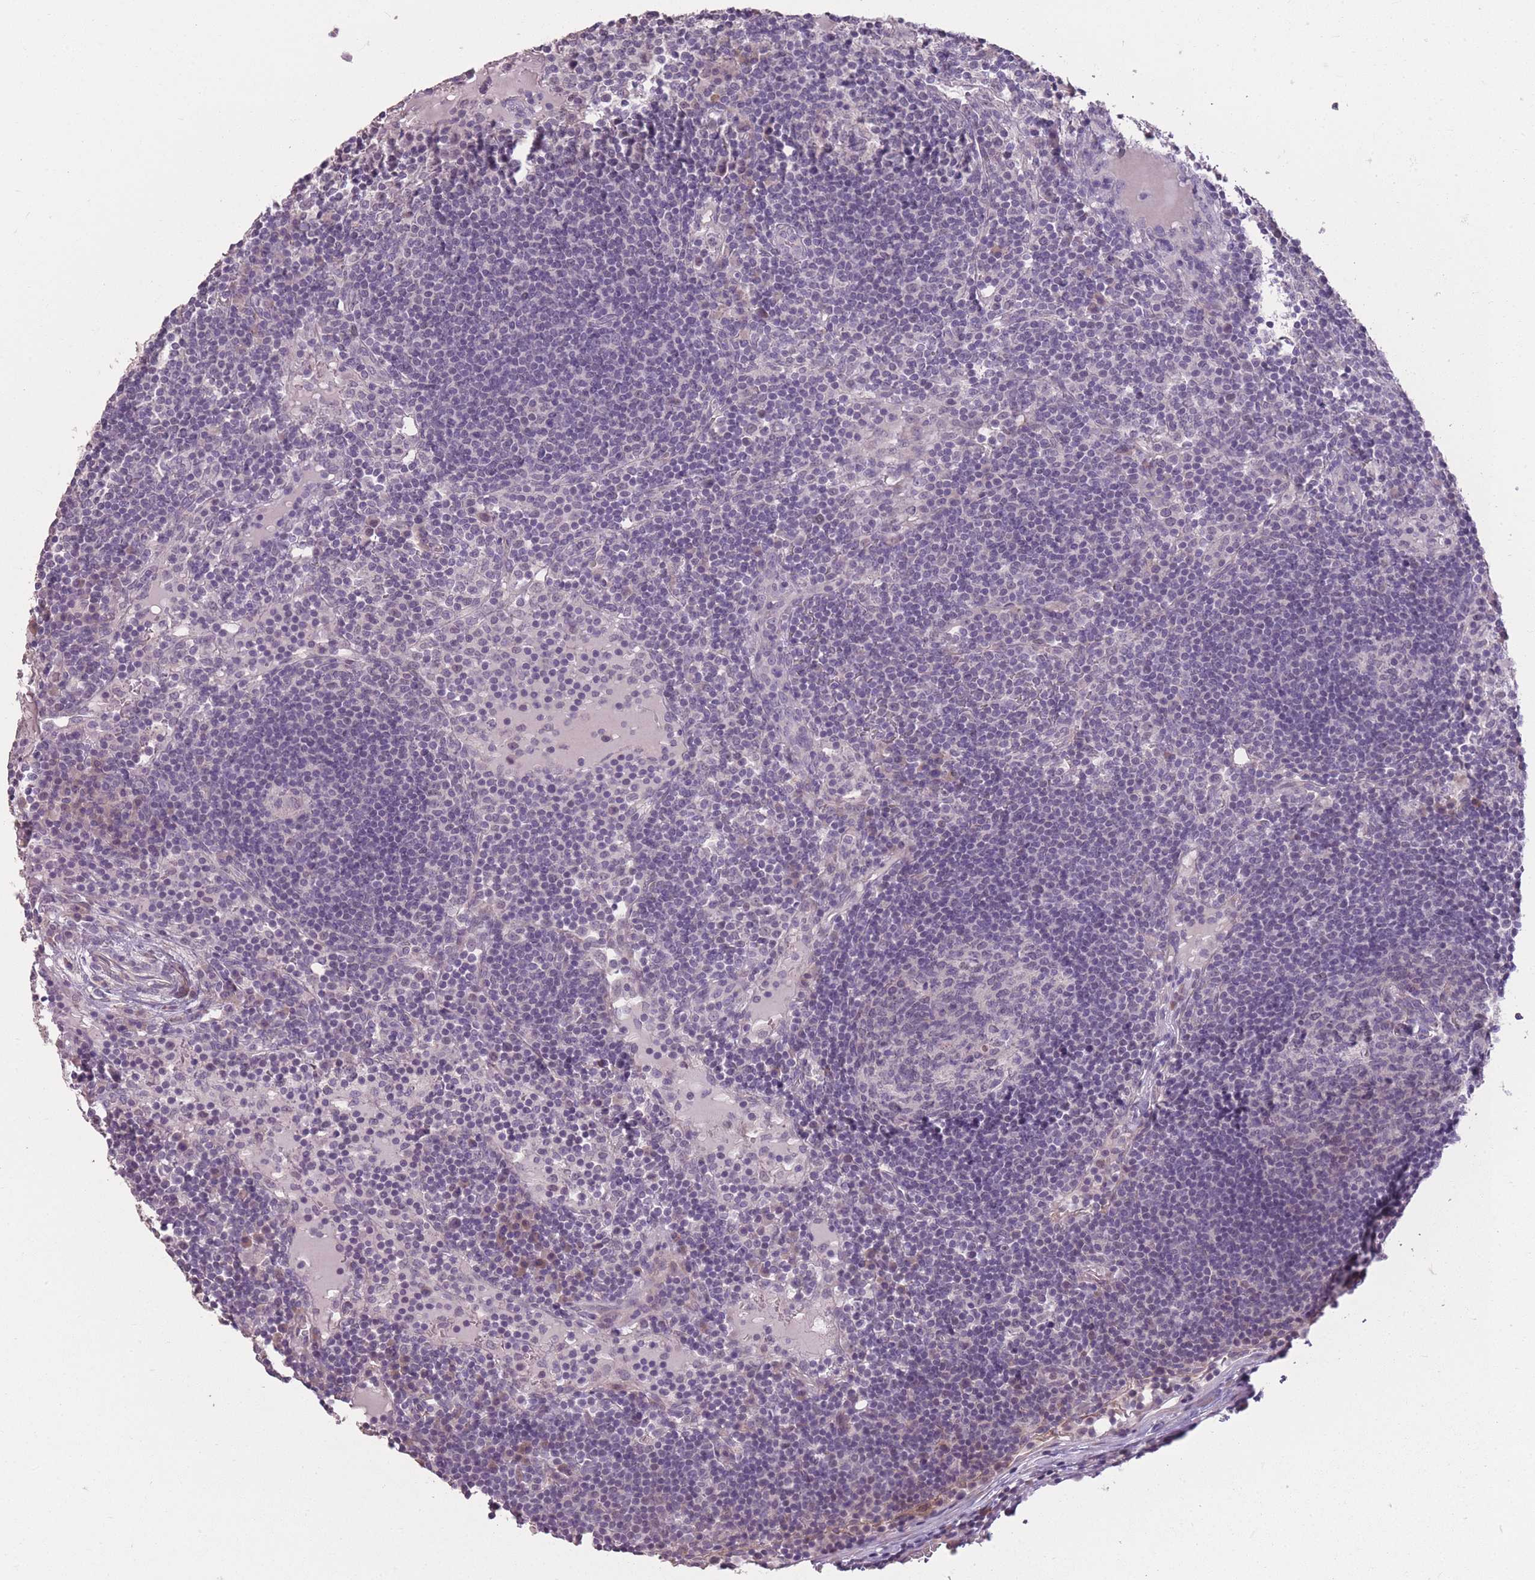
{"staining": {"intensity": "negative", "quantity": "none", "location": "none"}, "tissue": "lymph node", "cell_type": "Germinal center cells", "image_type": "normal", "snomed": [{"axis": "morphology", "description": "Normal tissue, NOS"}, {"axis": "topography", "description": "Lymph node"}], "caption": "A photomicrograph of lymph node stained for a protein exhibits no brown staining in germinal center cells. Nuclei are stained in blue.", "gene": "ZBTB24", "patient": {"sex": "male", "age": 53}}